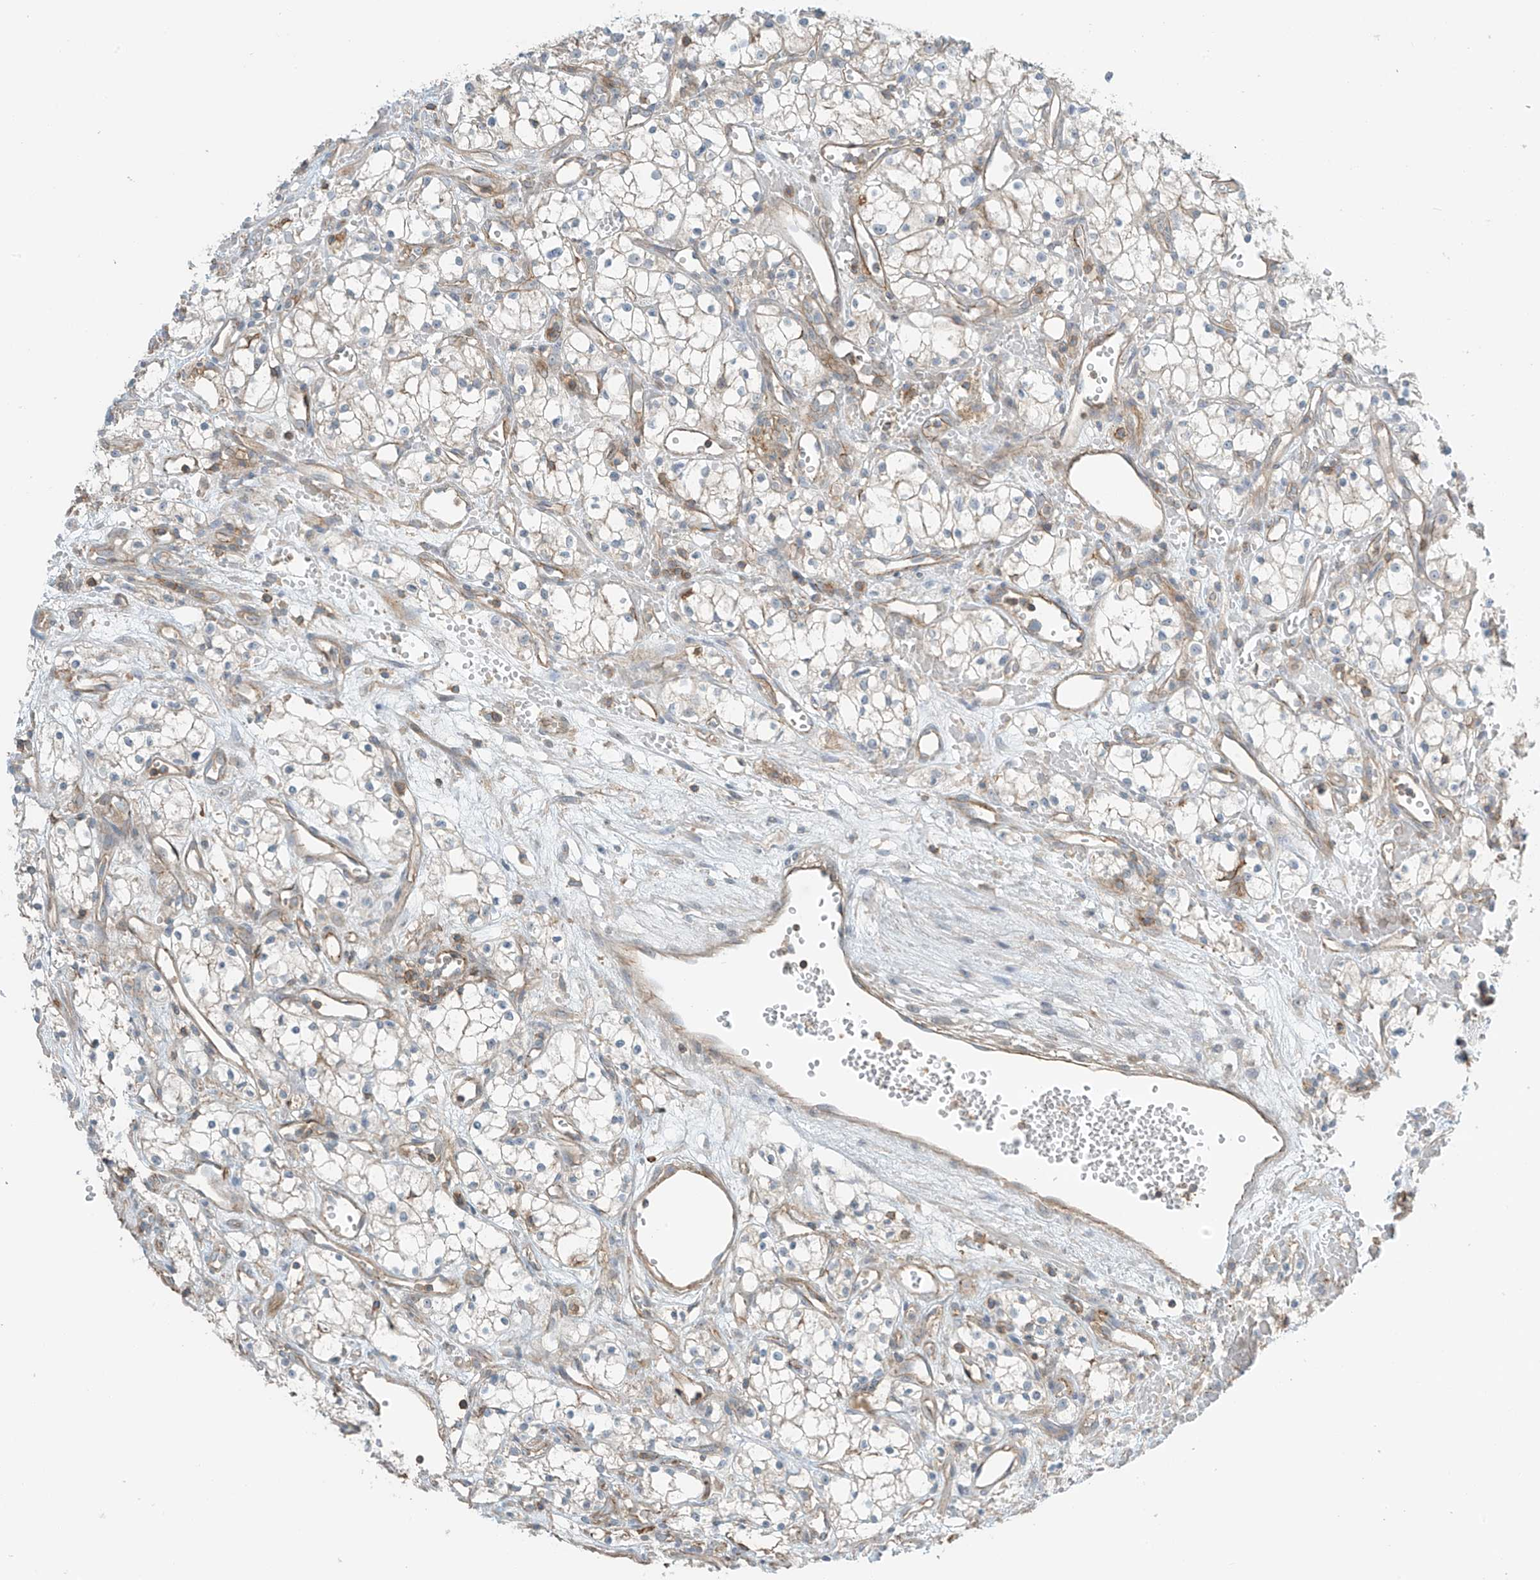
{"staining": {"intensity": "negative", "quantity": "none", "location": "none"}, "tissue": "renal cancer", "cell_type": "Tumor cells", "image_type": "cancer", "snomed": [{"axis": "morphology", "description": "Adenocarcinoma, NOS"}, {"axis": "topography", "description": "Kidney"}], "caption": "Tumor cells show no significant expression in renal adenocarcinoma.", "gene": "SLC9A2", "patient": {"sex": "male", "age": 59}}